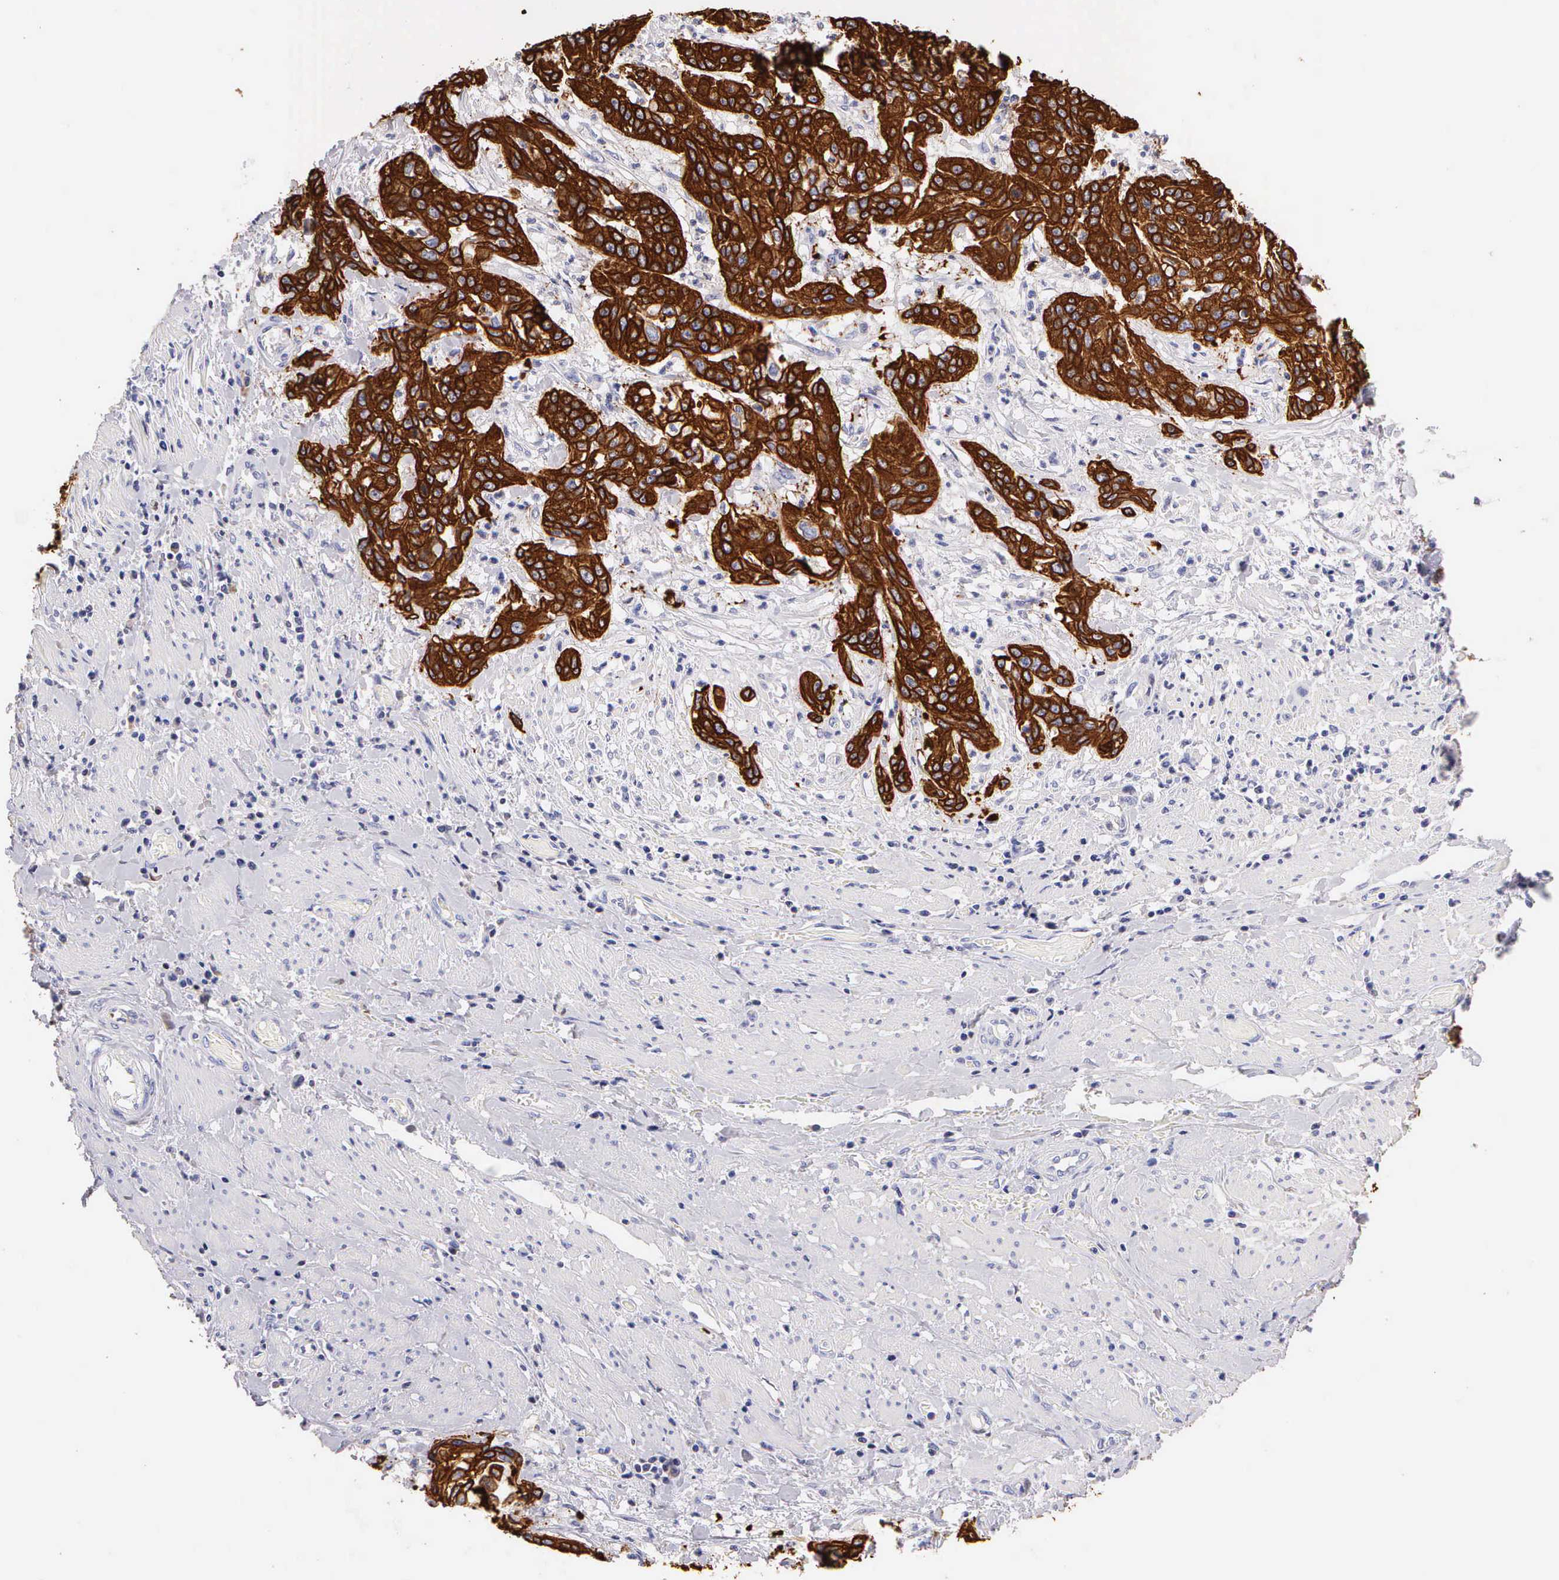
{"staining": {"intensity": "strong", "quantity": ">75%", "location": "cytoplasmic/membranous"}, "tissue": "cervical cancer", "cell_type": "Tumor cells", "image_type": "cancer", "snomed": [{"axis": "morphology", "description": "Squamous cell carcinoma, NOS"}, {"axis": "topography", "description": "Cervix"}], "caption": "Immunohistochemistry (IHC) of human cervical cancer (squamous cell carcinoma) exhibits high levels of strong cytoplasmic/membranous staining in about >75% of tumor cells. The staining is performed using DAB (3,3'-diaminobenzidine) brown chromogen to label protein expression. The nuclei are counter-stained blue using hematoxylin.", "gene": "KRT17", "patient": {"sex": "female", "age": 41}}